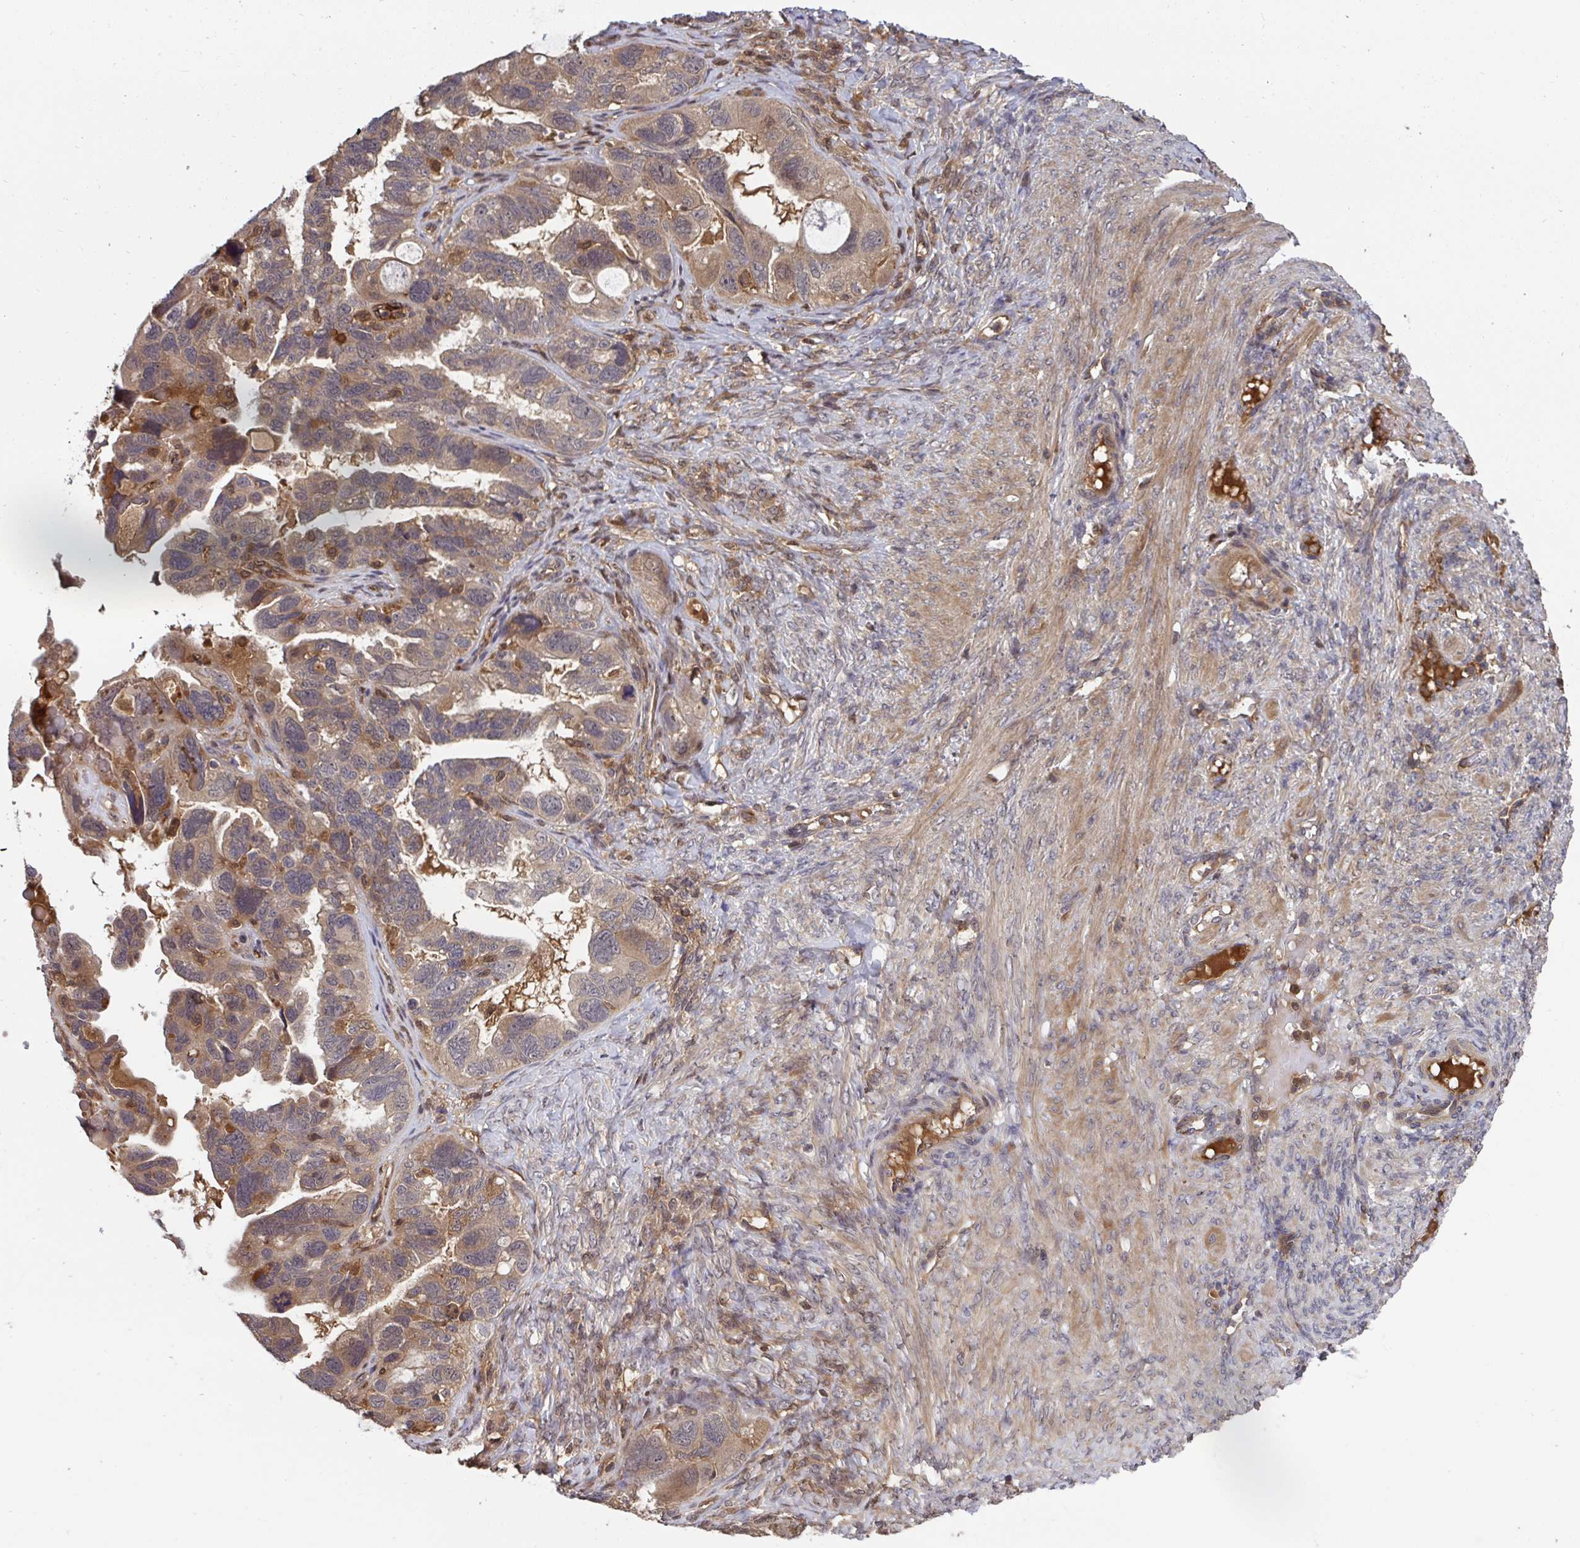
{"staining": {"intensity": "weak", "quantity": ">75%", "location": "cytoplasmic/membranous,nuclear"}, "tissue": "ovarian cancer", "cell_type": "Tumor cells", "image_type": "cancer", "snomed": [{"axis": "morphology", "description": "Cystadenocarcinoma, serous, NOS"}, {"axis": "topography", "description": "Ovary"}], "caption": "A brown stain highlights weak cytoplasmic/membranous and nuclear positivity of a protein in serous cystadenocarcinoma (ovarian) tumor cells. (Brightfield microscopy of DAB IHC at high magnification).", "gene": "TIGAR", "patient": {"sex": "female", "age": 60}}